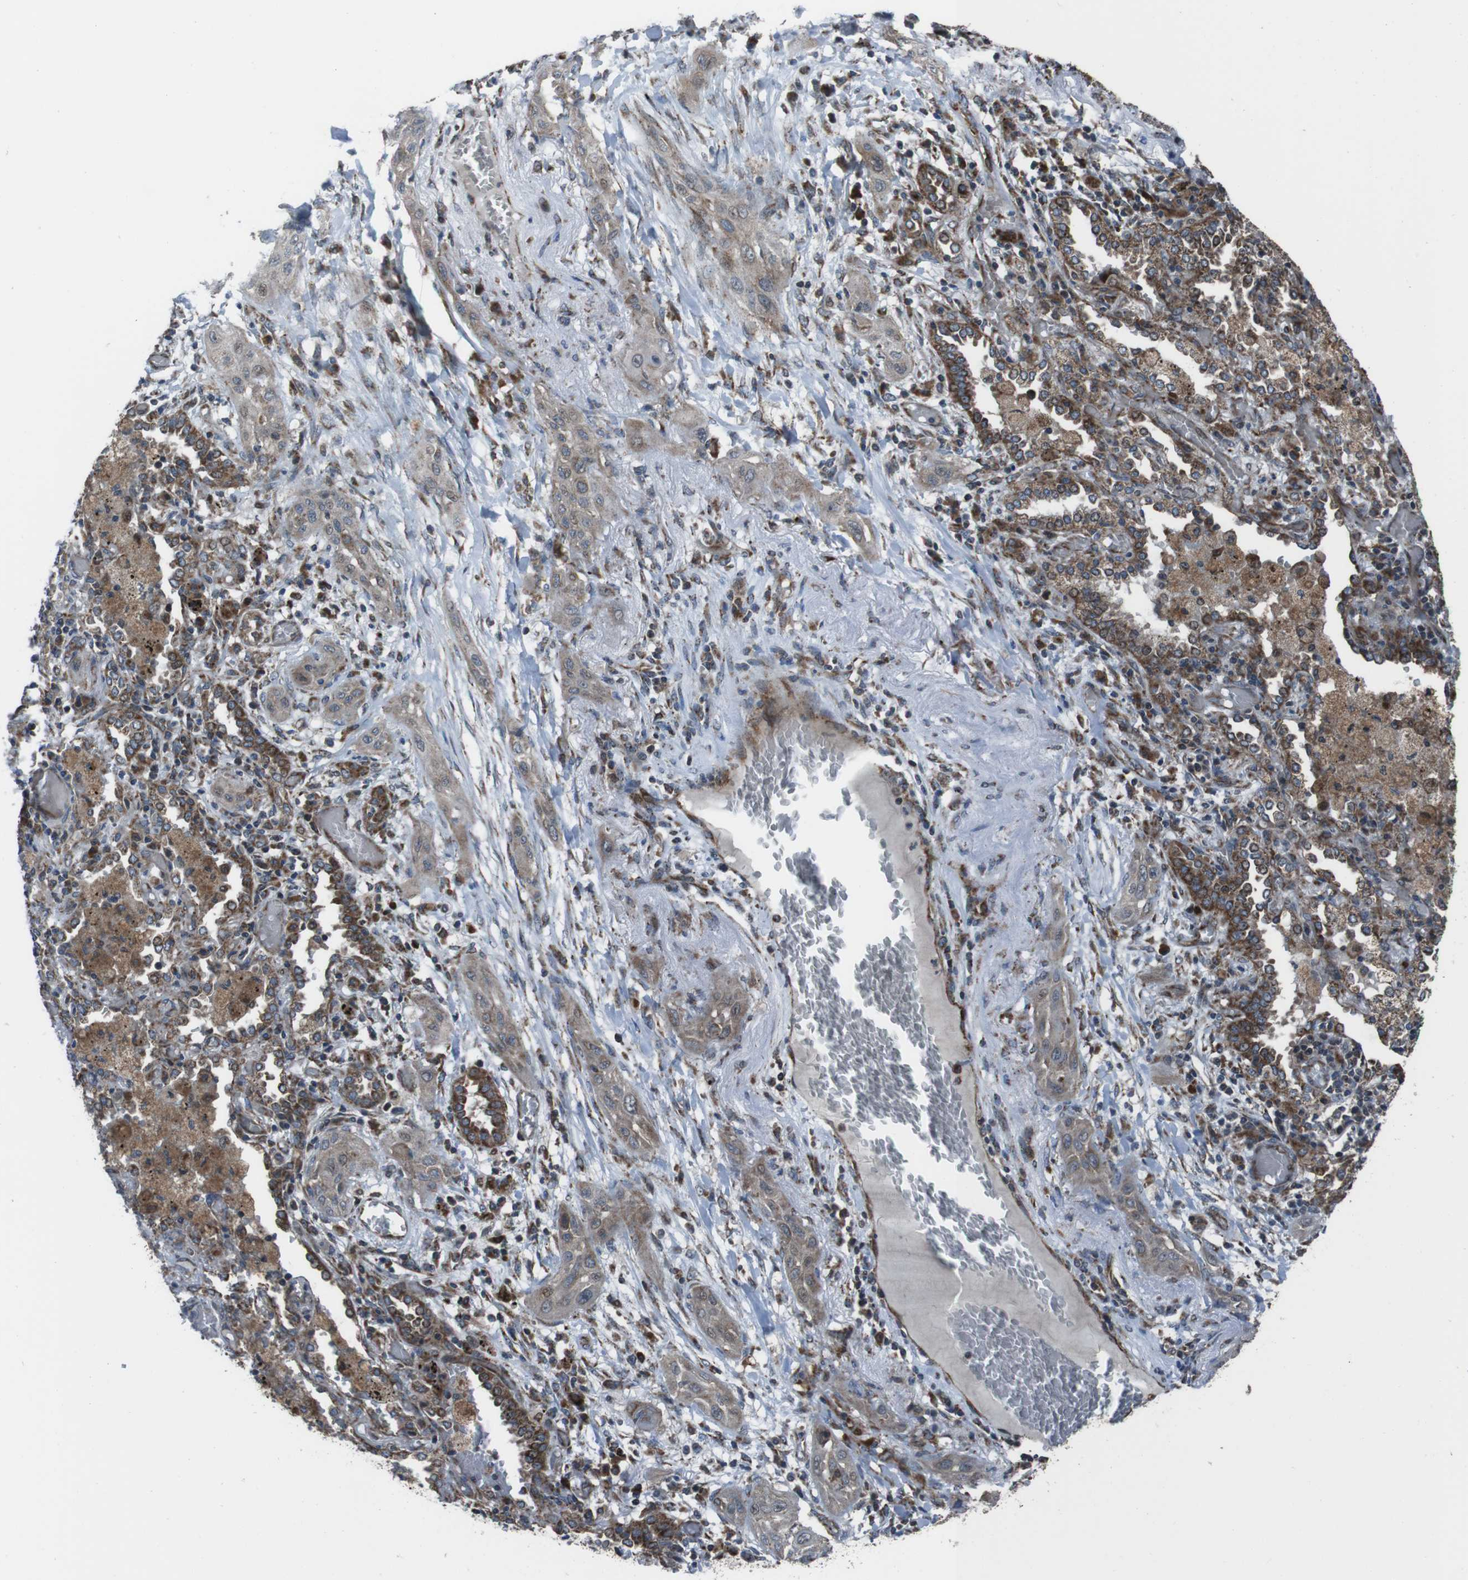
{"staining": {"intensity": "weak", "quantity": "25%-75%", "location": "cytoplasmic/membranous"}, "tissue": "lung cancer", "cell_type": "Tumor cells", "image_type": "cancer", "snomed": [{"axis": "morphology", "description": "Squamous cell carcinoma, NOS"}, {"axis": "topography", "description": "Lung"}], "caption": "Approximately 25%-75% of tumor cells in human lung squamous cell carcinoma exhibit weak cytoplasmic/membranous protein staining as visualized by brown immunohistochemical staining.", "gene": "GIMAP8", "patient": {"sex": "female", "age": 47}}